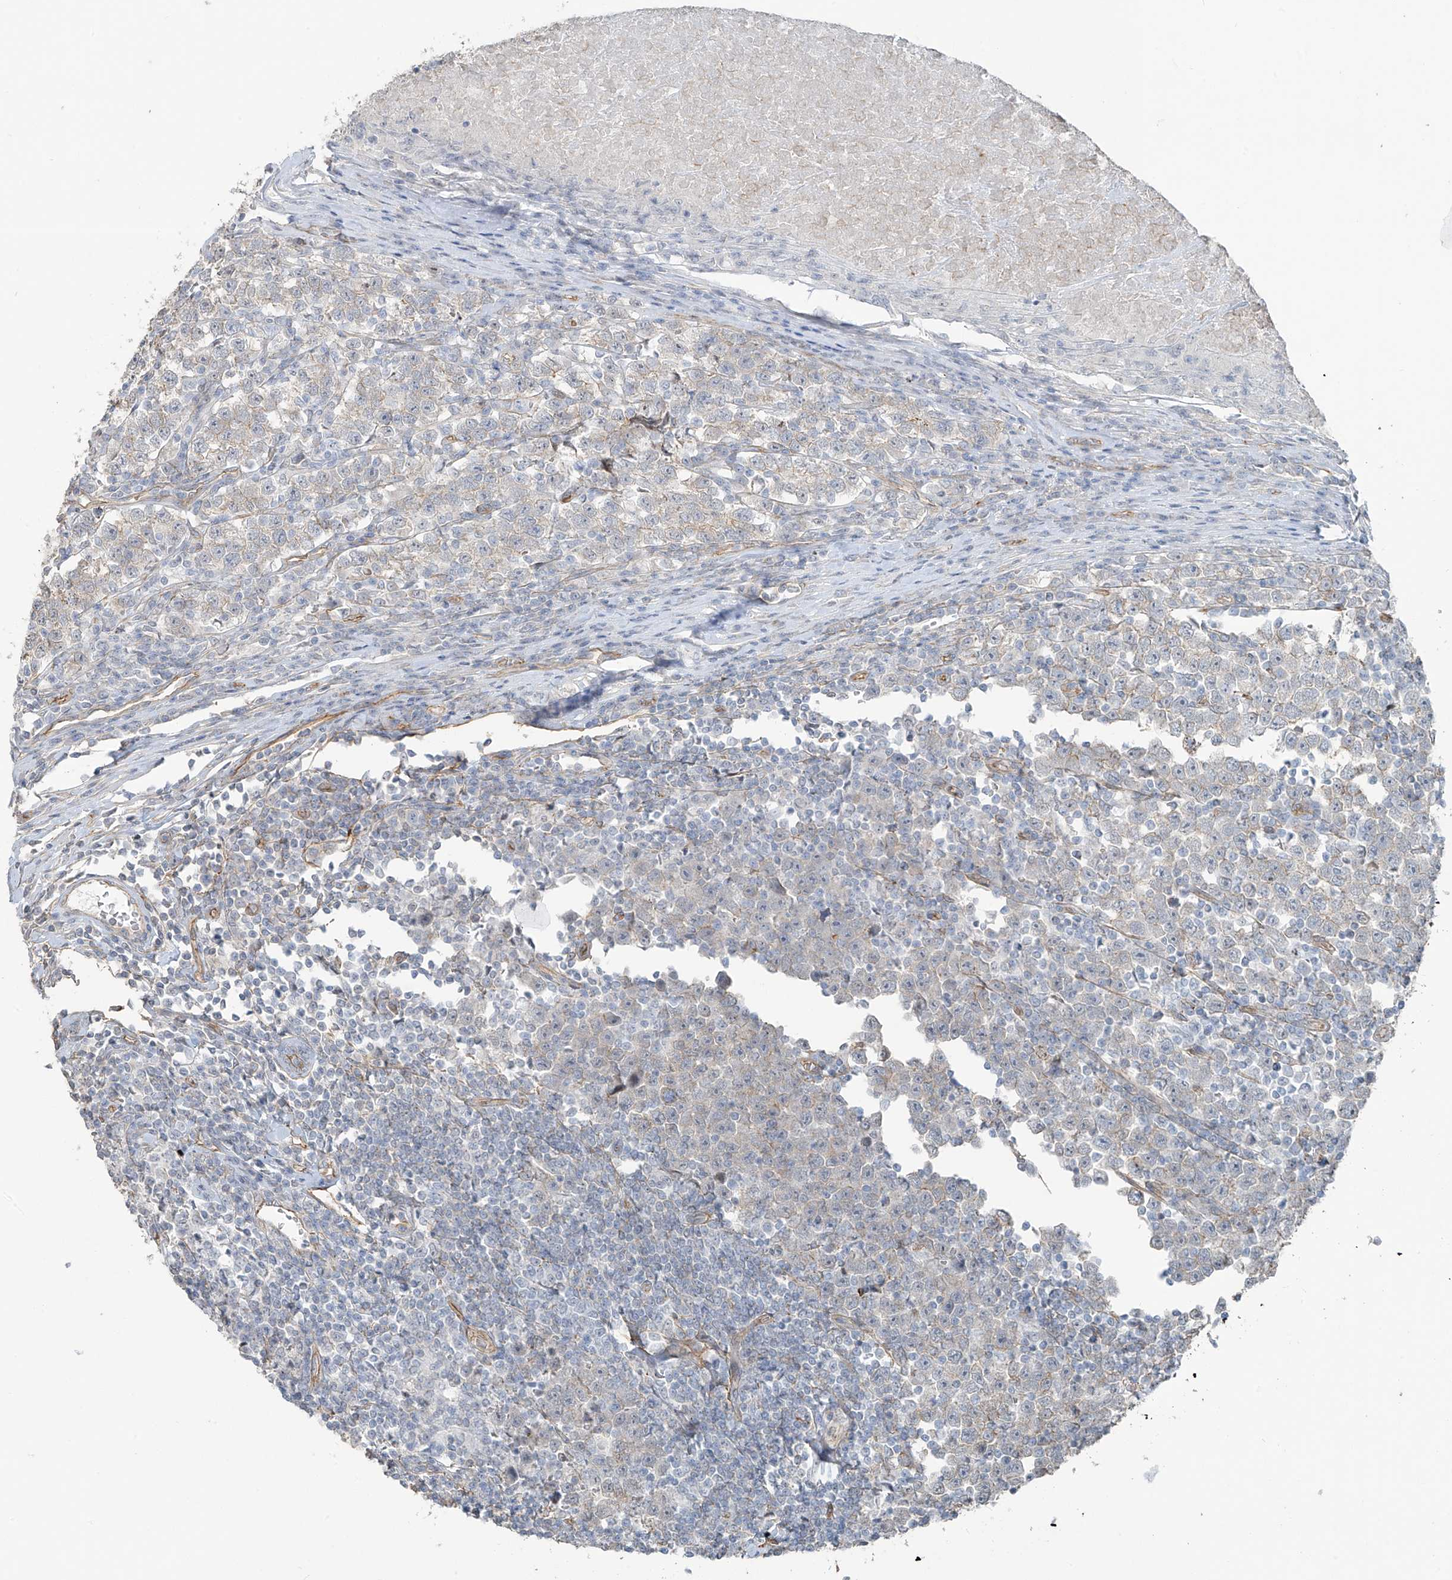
{"staining": {"intensity": "negative", "quantity": "none", "location": "none"}, "tissue": "testis cancer", "cell_type": "Tumor cells", "image_type": "cancer", "snomed": [{"axis": "morphology", "description": "Normal tissue, NOS"}, {"axis": "morphology", "description": "Seminoma, NOS"}, {"axis": "topography", "description": "Testis"}], "caption": "There is no significant staining in tumor cells of testis cancer (seminoma).", "gene": "TUBE1", "patient": {"sex": "male", "age": 43}}